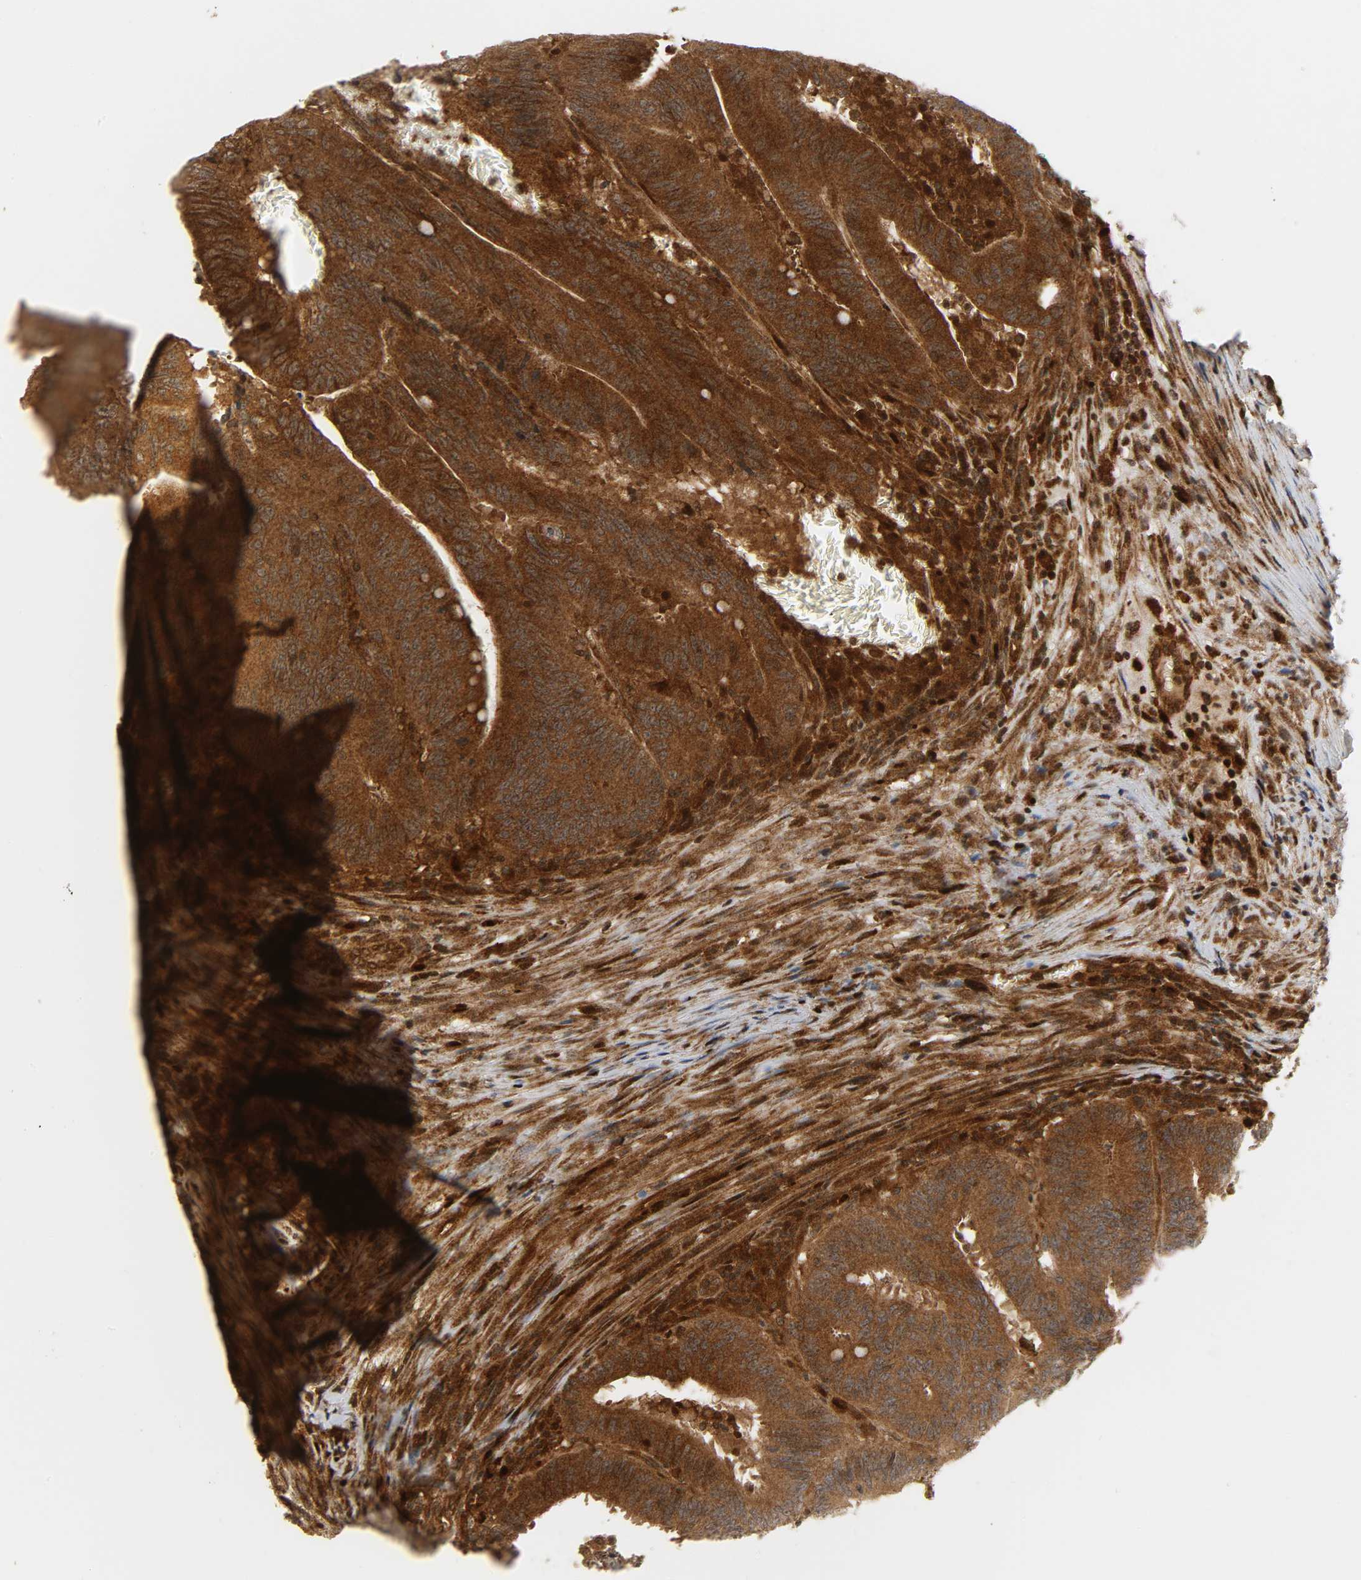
{"staining": {"intensity": "strong", "quantity": ">75%", "location": "cytoplasmic/membranous"}, "tissue": "colorectal cancer", "cell_type": "Tumor cells", "image_type": "cancer", "snomed": [{"axis": "morphology", "description": "Adenocarcinoma, NOS"}, {"axis": "topography", "description": "Colon"}], "caption": "About >75% of tumor cells in colorectal cancer (adenocarcinoma) show strong cytoplasmic/membranous protein staining as visualized by brown immunohistochemical staining.", "gene": "CHUK", "patient": {"sex": "male", "age": 45}}